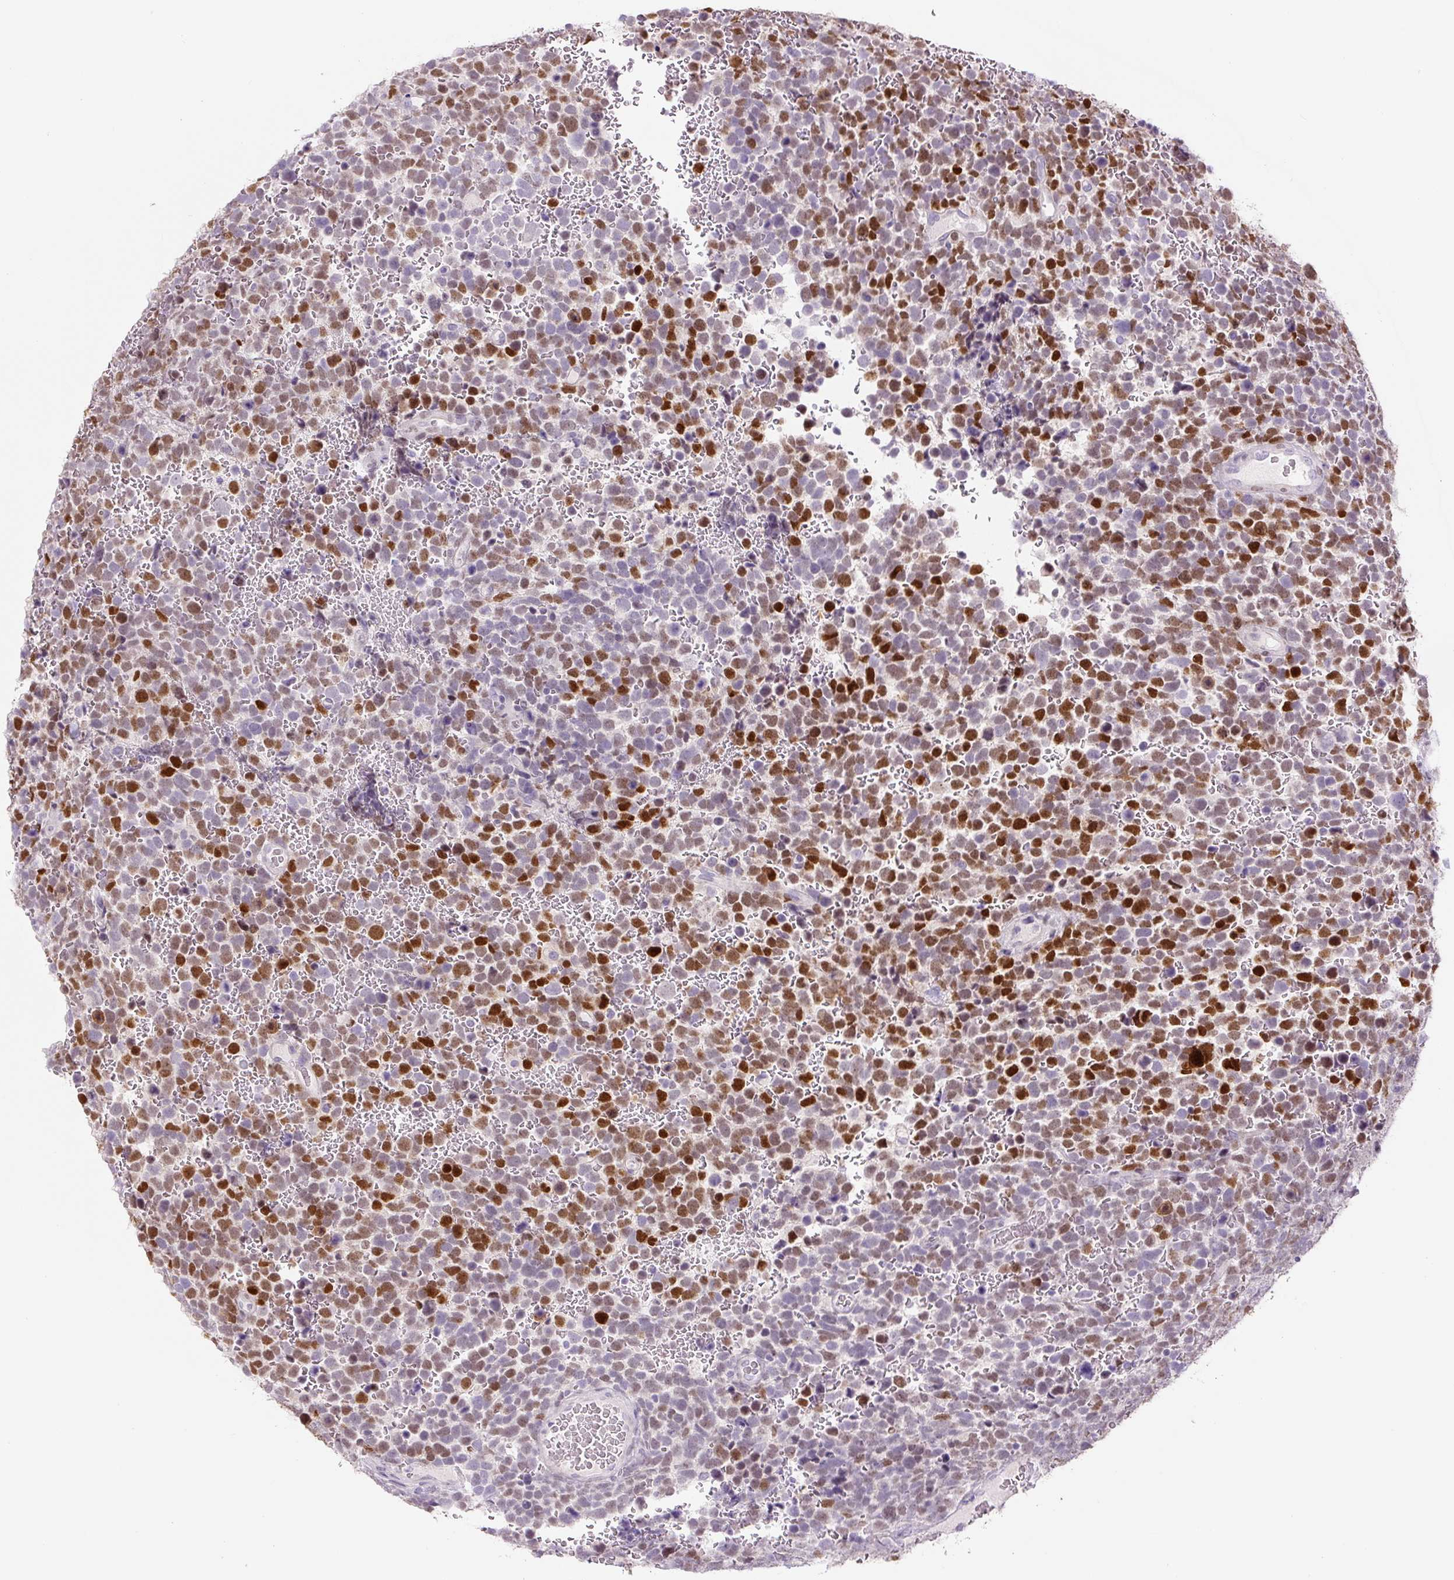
{"staining": {"intensity": "strong", "quantity": "25%-75%", "location": "nuclear"}, "tissue": "urothelial cancer", "cell_type": "Tumor cells", "image_type": "cancer", "snomed": [{"axis": "morphology", "description": "Urothelial carcinoma, High grade"}, {"axis": "topography", "description": "Urinary bladder"}], "caption": "Urothelial cancer stained with a brown dye displays strong nuclear positive expression in approximately 25%-75% of tumor cells.", "gene": "SIX1", "patient": {"sex": "female", "age": 82}}